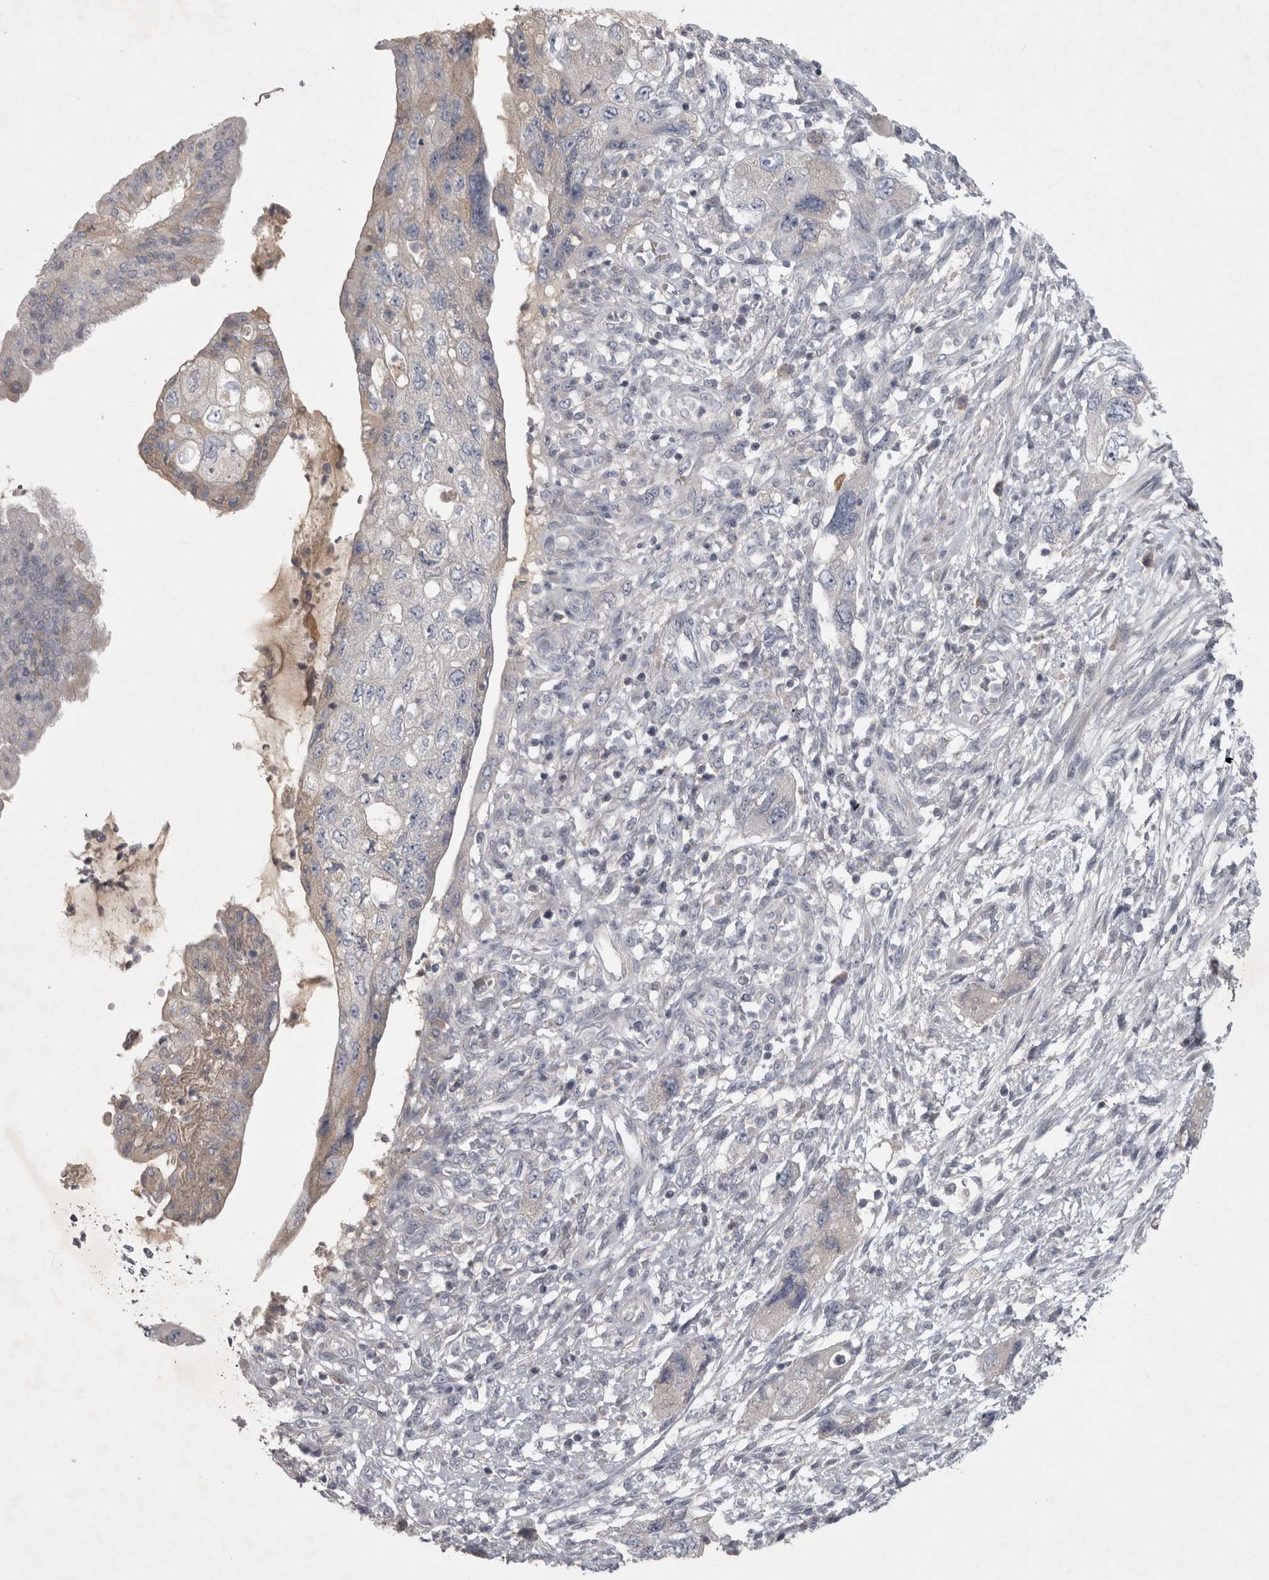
{"staining": {"intensity": "negative", "quantity": "none", "location": "none"}, "tissue": "pancreatic cancer", "cell_type": "Tumor cells", "image_type": "cancer", "snomed": [{"axis": "morphology", "description": "Adenocarcinoma, NOS"}, {"axis": "topography", "description": "Pancreas"}], "caption": "IHC histopathology image of human pancreatic cancer (adenocarcinoma) stained for a protein (brown), which exhibits no expression in tumor cells. (DAB (3,3'-diaminobenzidine) IHC with hematoxylin counter stain).", "gene": "ENPP7", "patient": {"sex": "female", "age": 73}}